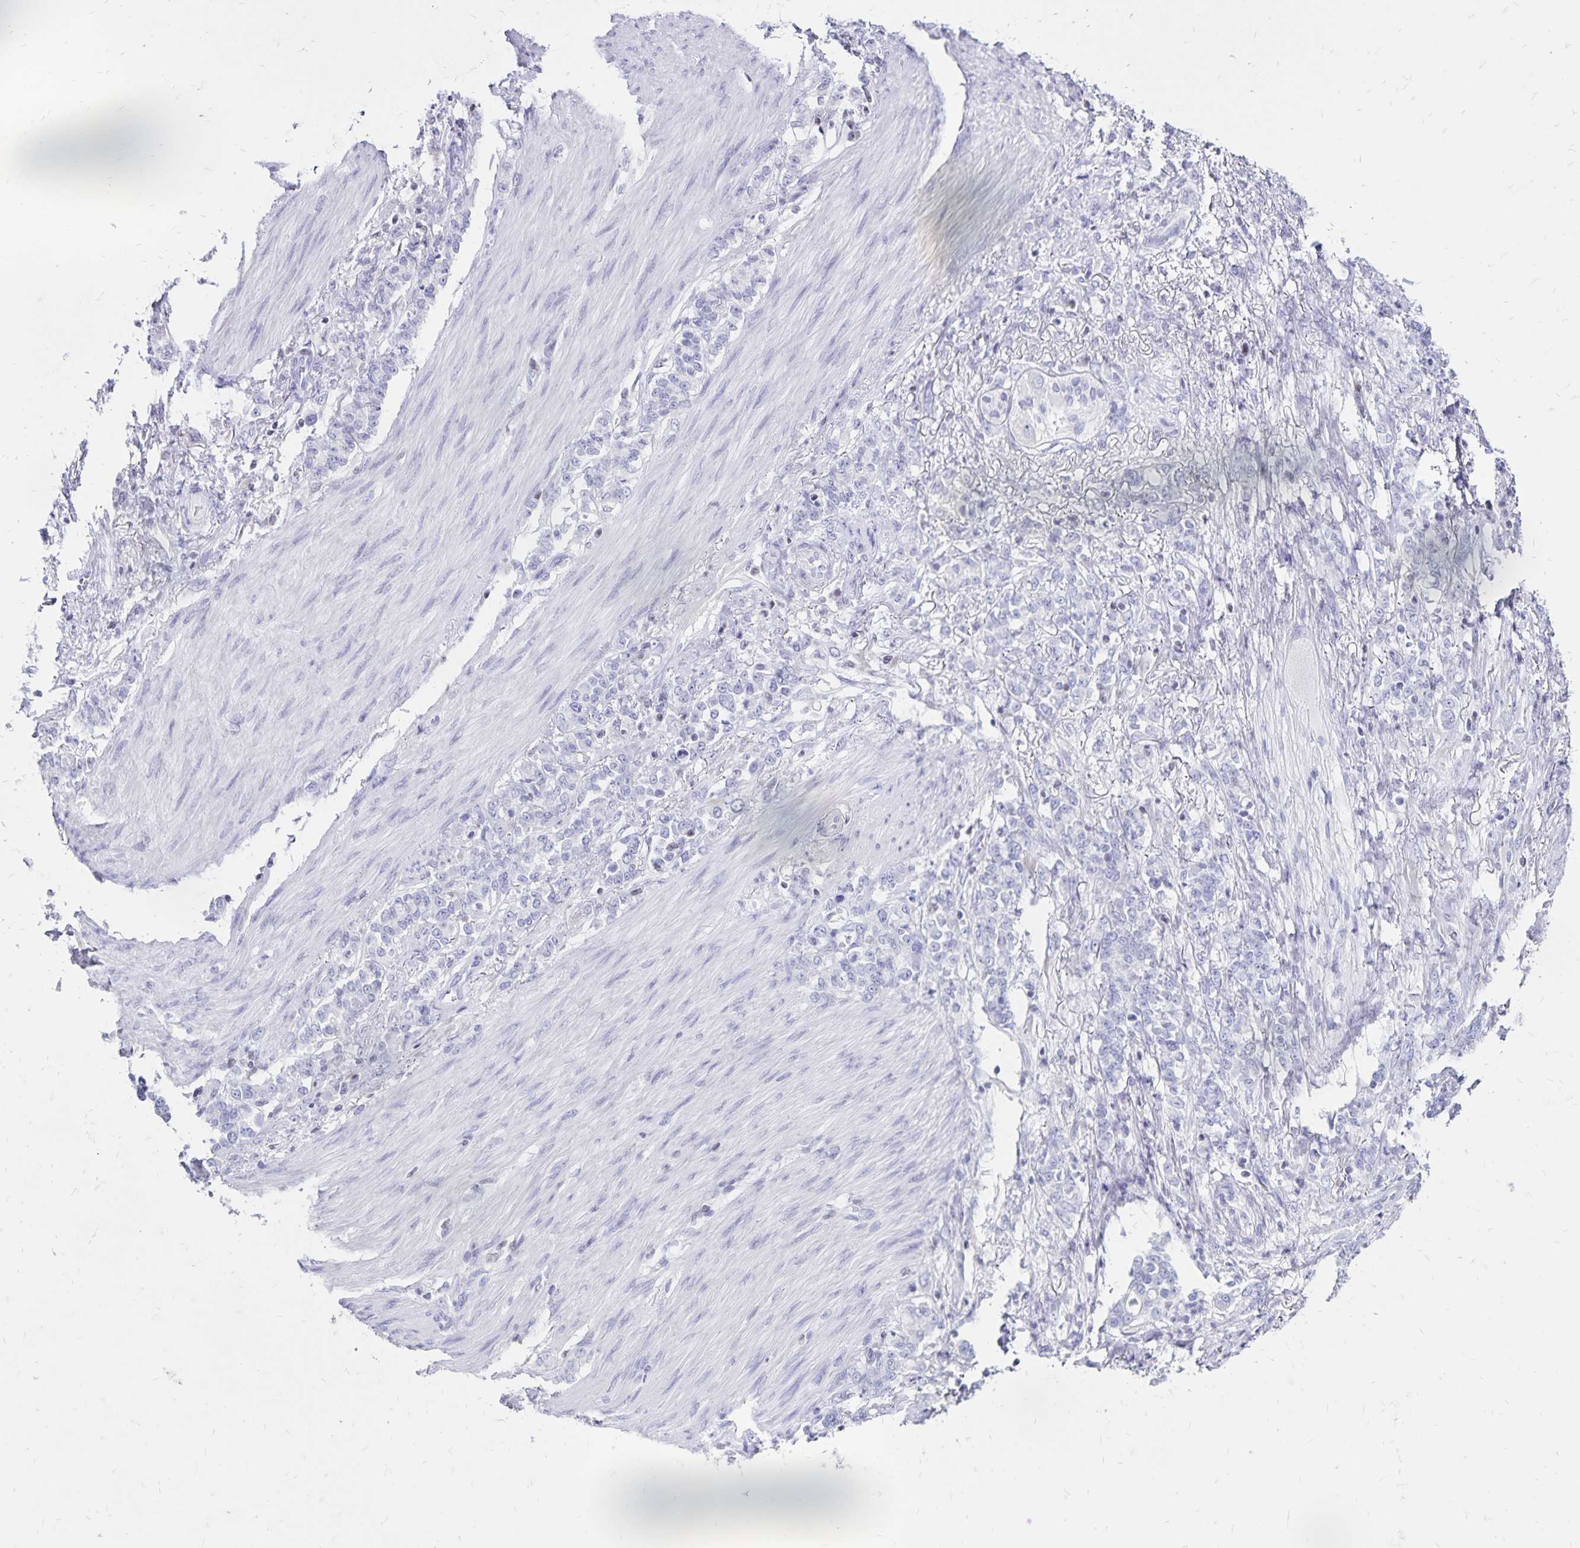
{"staining": {"intensity": "negative", "quantity": "none", "location": "none"}, "tissue": "stomach cancer", "cell_type": "Tumor cells", "image_type": "cancer", "snomed": [{"axis": "morphology", "description": "Adenocarcinoma, NOS"}, {"axis": "topography", "description": "Stomach"}], "caption": "Immunohistochemistry (IHC) photomicrograph of human adenocarcinoma (stomach) stained for a protein (brown), which reveals no staining in tumor cells.", "gene": "IKZF1", "patient": {"sex": "female", "age": 79}}